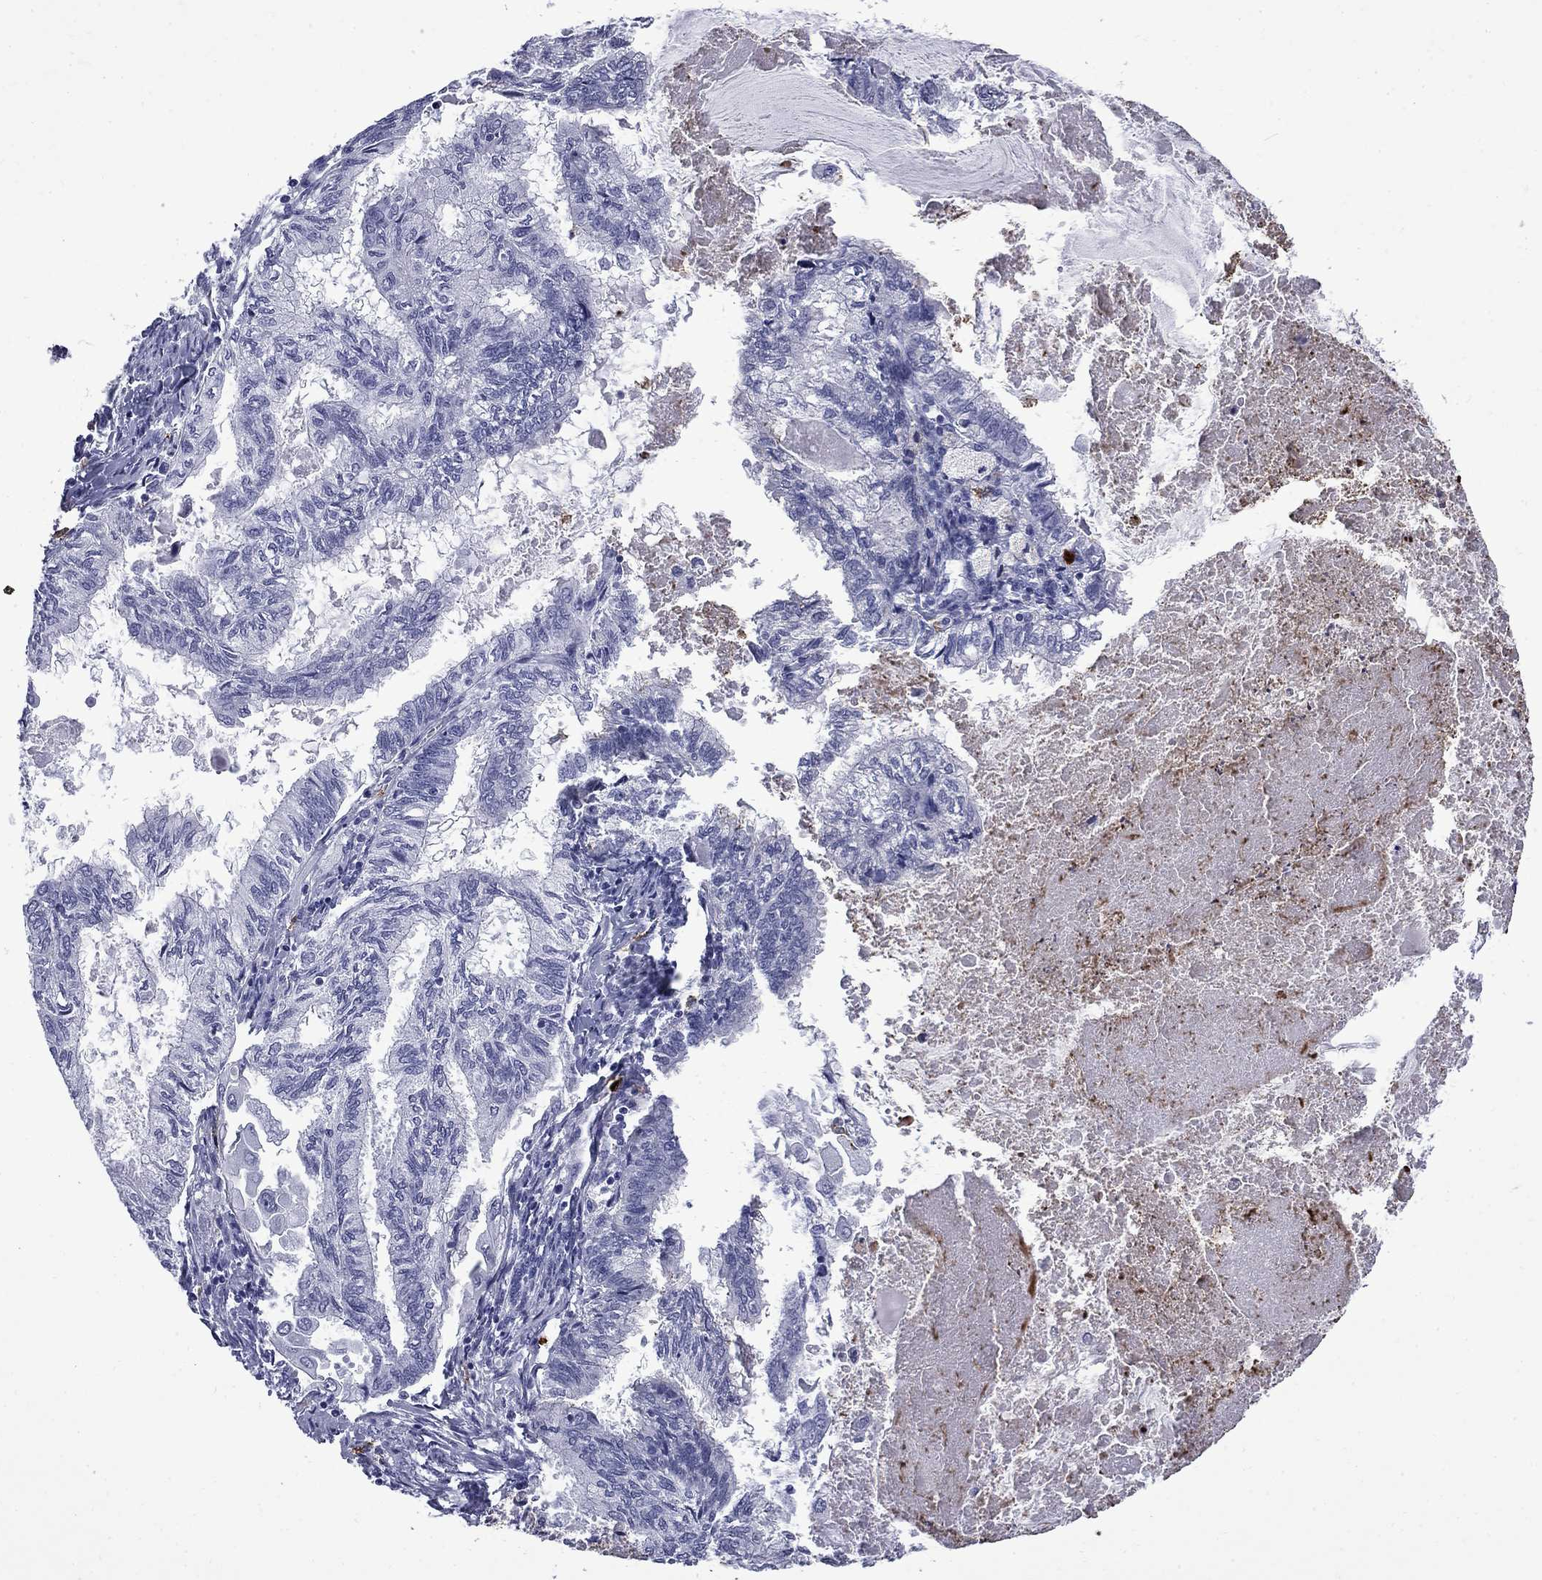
{"staining": {"intensity": "negative", "quantity": "none", "location": "none"}, "tissue": "endometrial cancer", "cell_type": "Tumor cells", "image_type": "cancer", "snomed": [{"axis": "morphology", "description": "Adenocarcinoma, NOS"}, {"axis": "topography", "description": "Endometrium"}], "caption": "Tumor cells are negative for brown protein staining in endometrial cancer.", "gene": "TRIM29", "patient": {"sex": "female", "age": 86}}